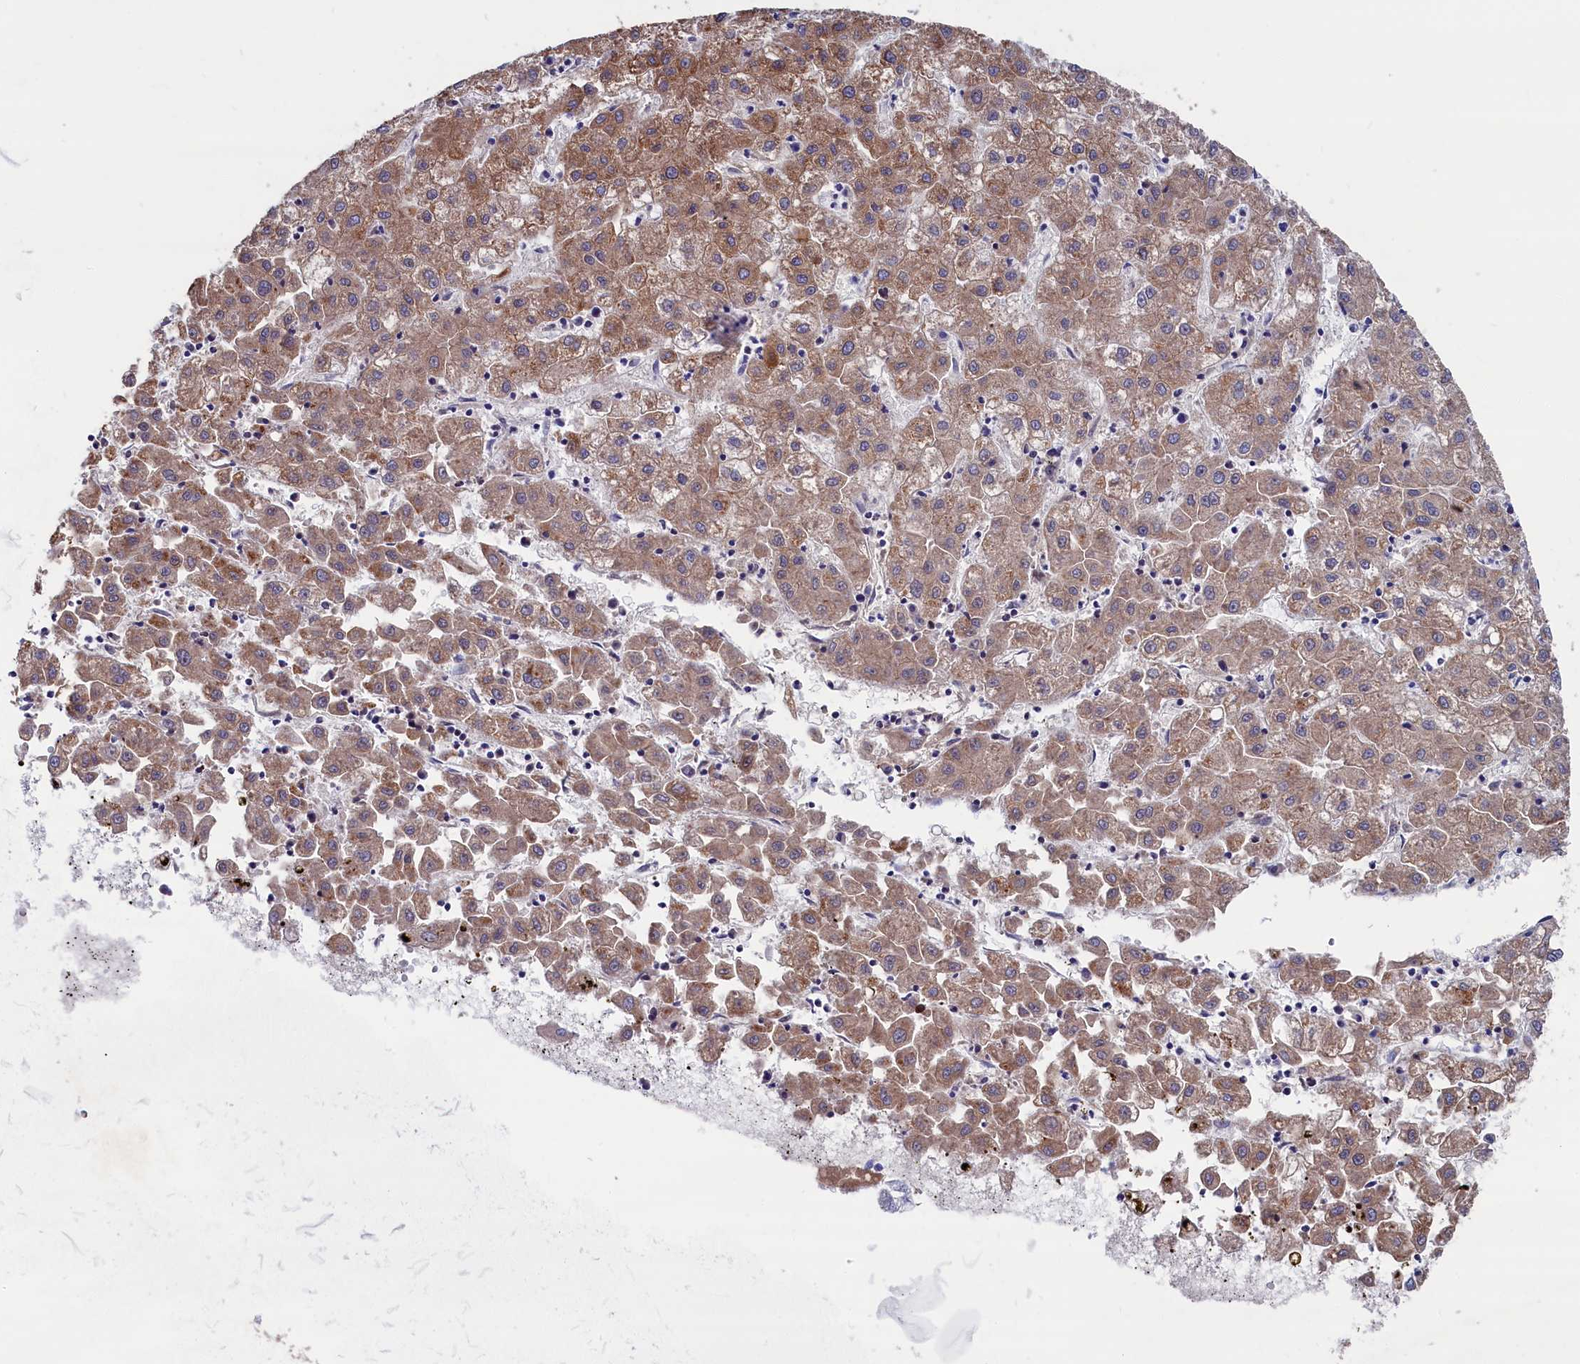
{"staining": {"intensity": "moderate", "quantity": ">75%", "location": "cytoplasmic/membranous"}, "tissue": "liver cancer", "cell_type": "Tumor cells", "image_type": "cancer", "snomed": [{"axis": "morphology", "description": "Carcinoma, Hepatocellular, NOS"}, {"axis": "topography", "description": "Liver"}], "caption": "Liver hepatocellular carcinoma stained for a protein reveals moderate cytoplasmic/membranous positivity in tumor cells.", "gene": "NUDT7", "patient": {"sex": "male", "age": 72}}